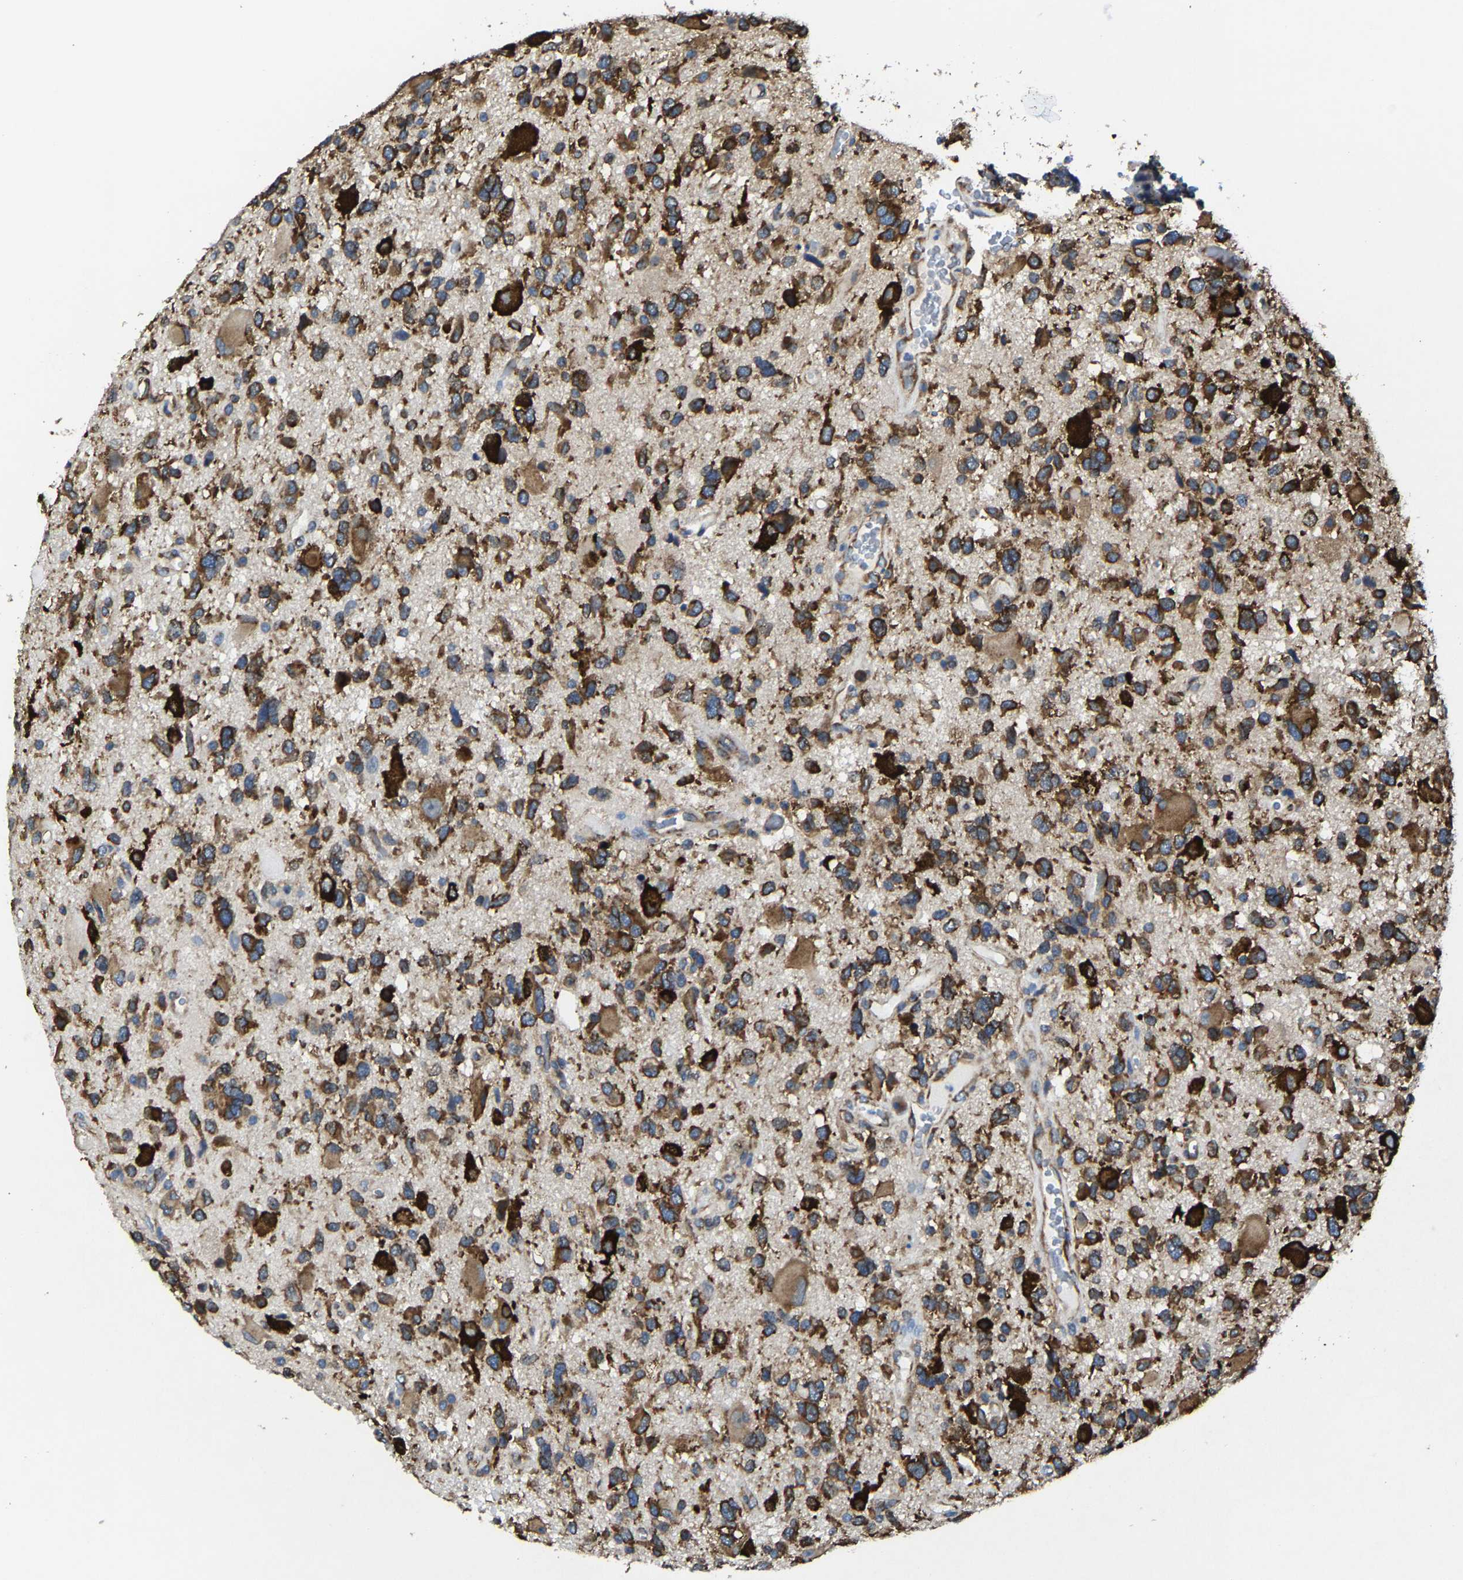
{"staining": {"intensity": "strong", "quantity": ">75%", "location": "cytoplasmic/membranous"}, "tissue": "glioma", "cell_type": "Tumor cells", "image_type": "cancer", "snomed": [{"axis": "morphology", "description": "Glioma, malignant, High grade"}, {"axis": "topography", "description": "Brain"}], "caption": "Immunohistochemistry histopathology image of human high-grade glioma (malignant) stained for a protein (brown), which demonstrates high levels of strong cytoplasmic/membranous staining in about >75% of tumor cells.", "gene": "G3BP2", "patient": {"sex": "male", "age": 33}}